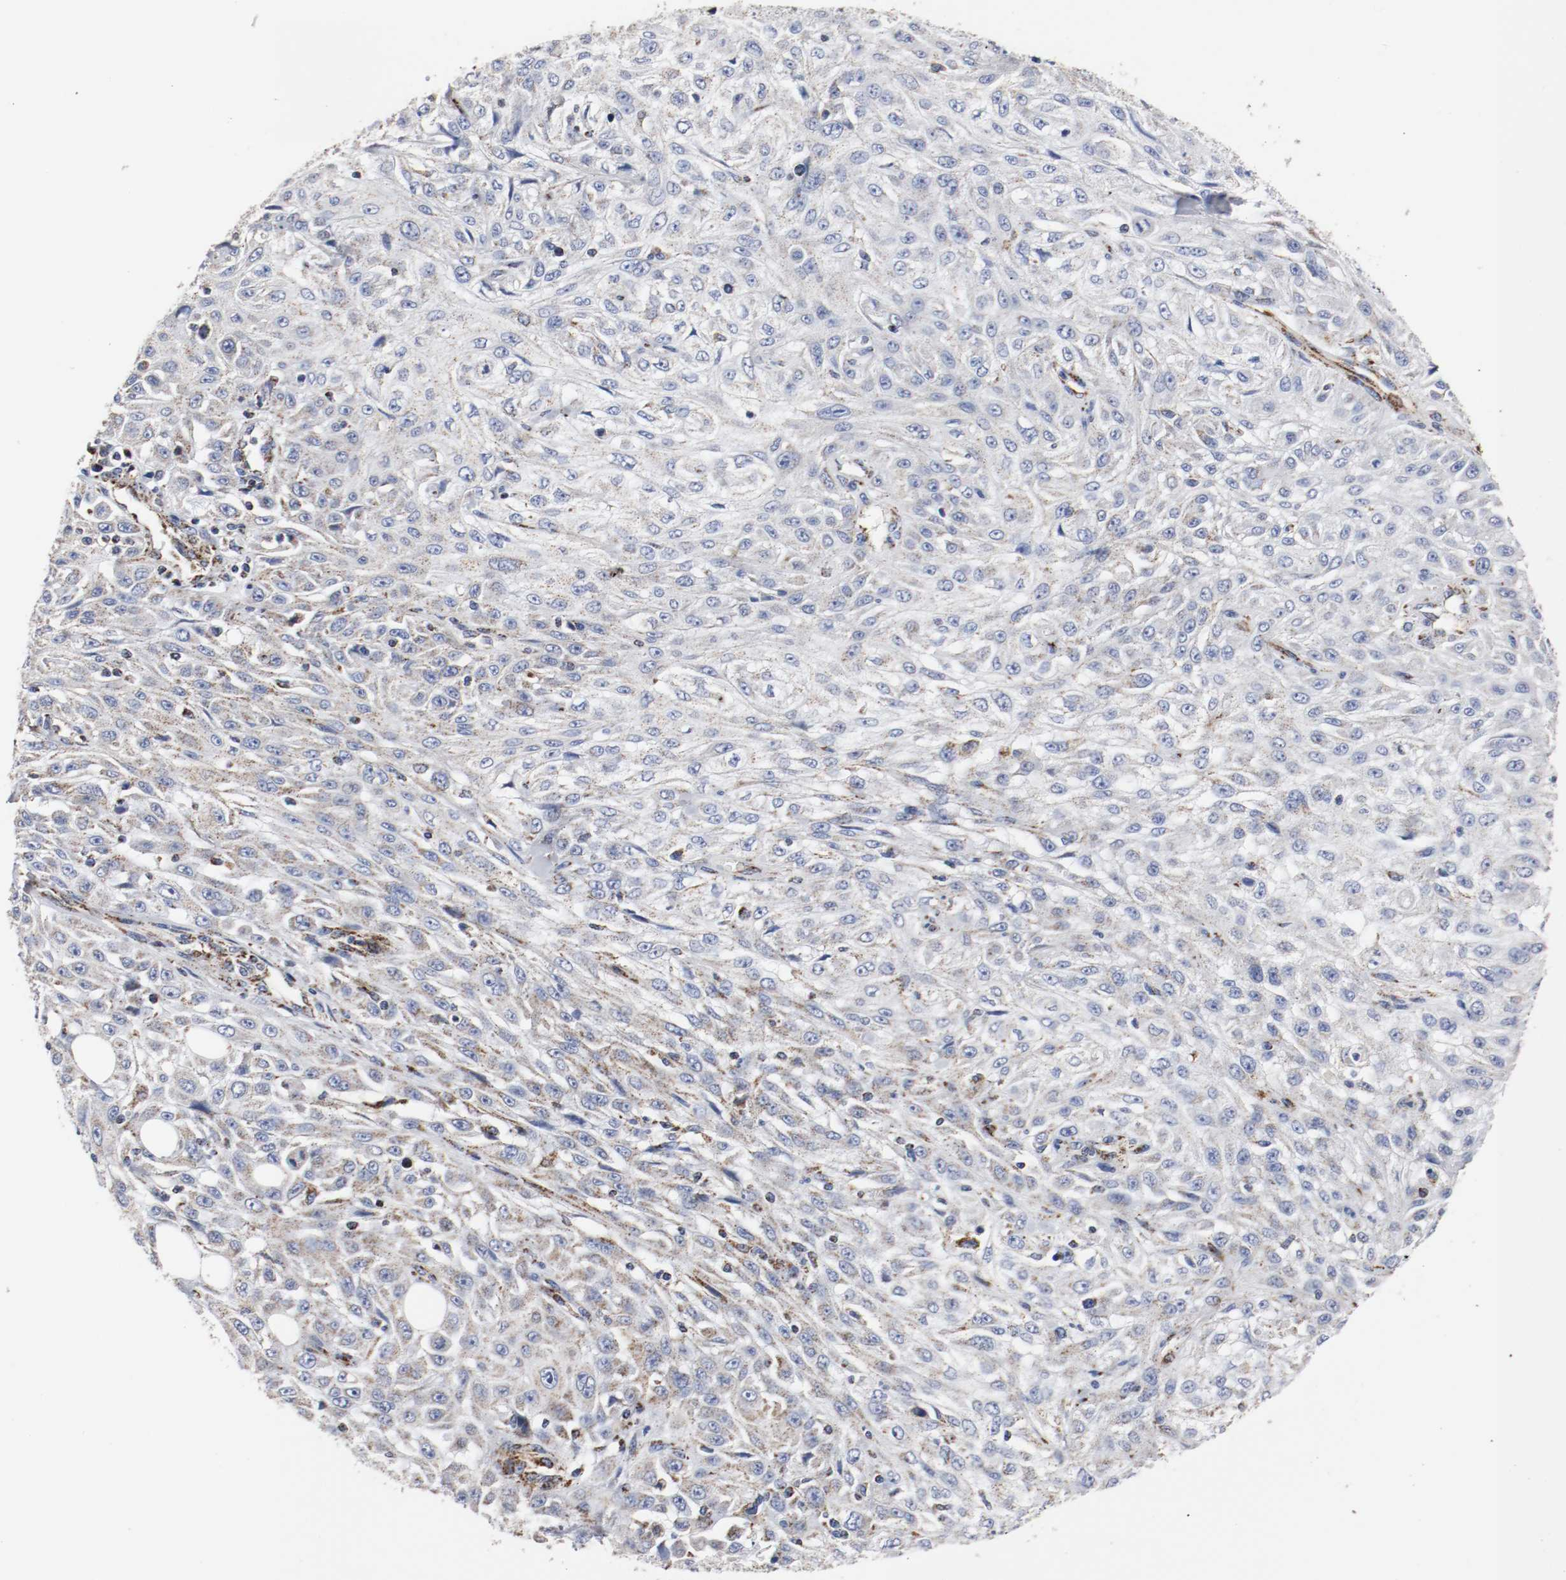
{"staining": {"intensity": "moderate", "quantity": "25%-75%", "location": "cytoplasmic/membranous"}, "tissue": "skin cancer", "cell_type": "Tumor cells", "image_type": "cancer", "snomed": [{"axis": "morphology", "description": "Squamous cell carcinoma, NOS"}, {"axis": "topography", "description": "Skin"}], "caption": "Skin squamous cell carcinoma stained with DAB IHC reveals medium levels of moderate cytoplasmic/membranous staining in approximately 25%-75% of tumor cells. (Brightfield microscopy of DAB IHC at high magnification).", "gene": "TUBD1", "patient": {"sex": "male", "age": 75}}